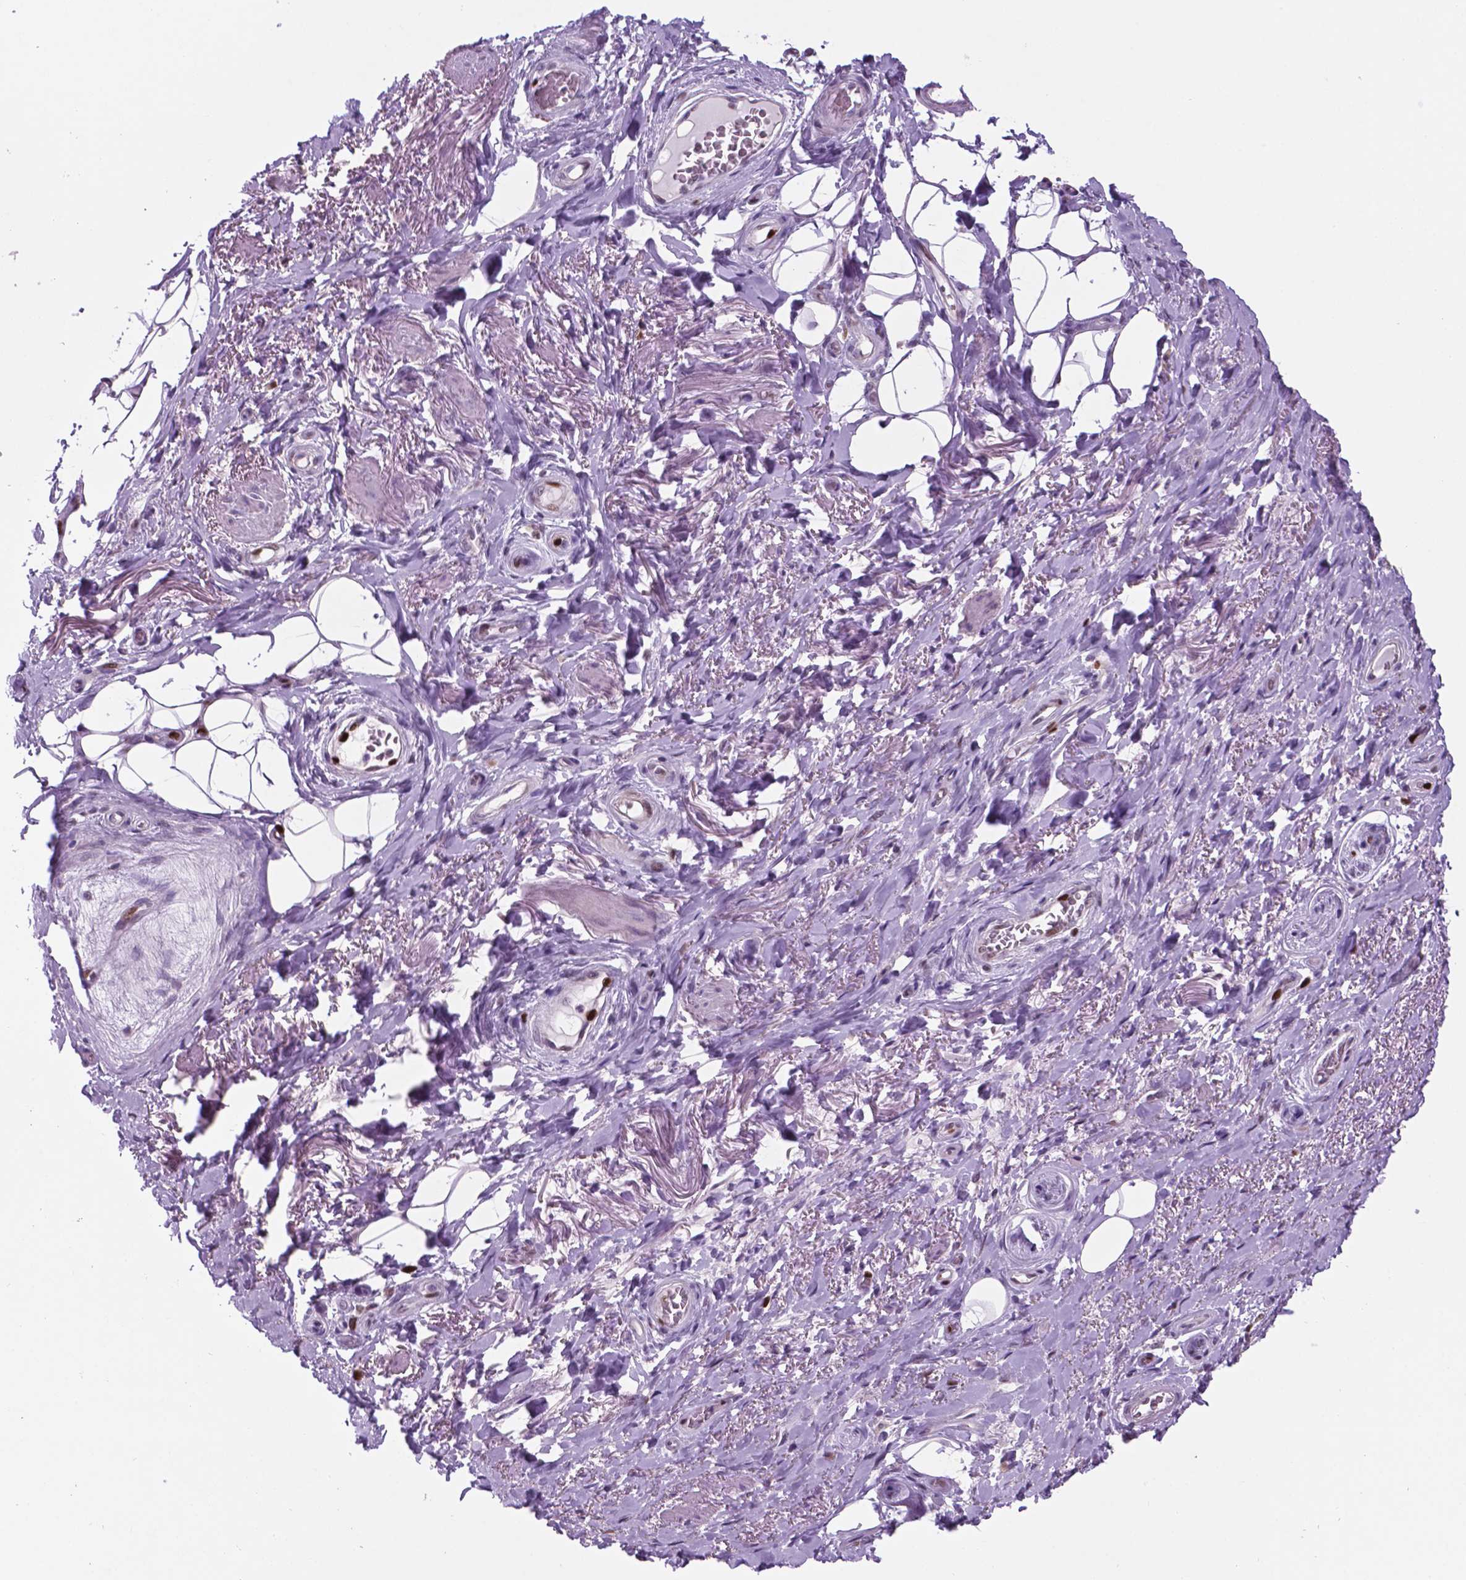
{"staining": {"intensity": "negative", "quantity": "none", "location": "none"}, "tissue": "adipose tissue", "cell_type": "Adipocytes", "image_type": "normal", "snomed": [{"axis": "morphology", "description": "Normal tissue, NOS"}, {"axis": "topography", "description": "Anal"}, {"axis": "topography", "description": "Peripheral nerve tissue"}], "caption": "Immunohistochemistry micrograph of benign adipose tissue: adipose tissue stained with DAB (3,3'-diaminobenzidine) exhibits no significant protein expression in adipocytes.", "gene": "NCAPH2", "patient": {"sex": "male", "age": 53}}